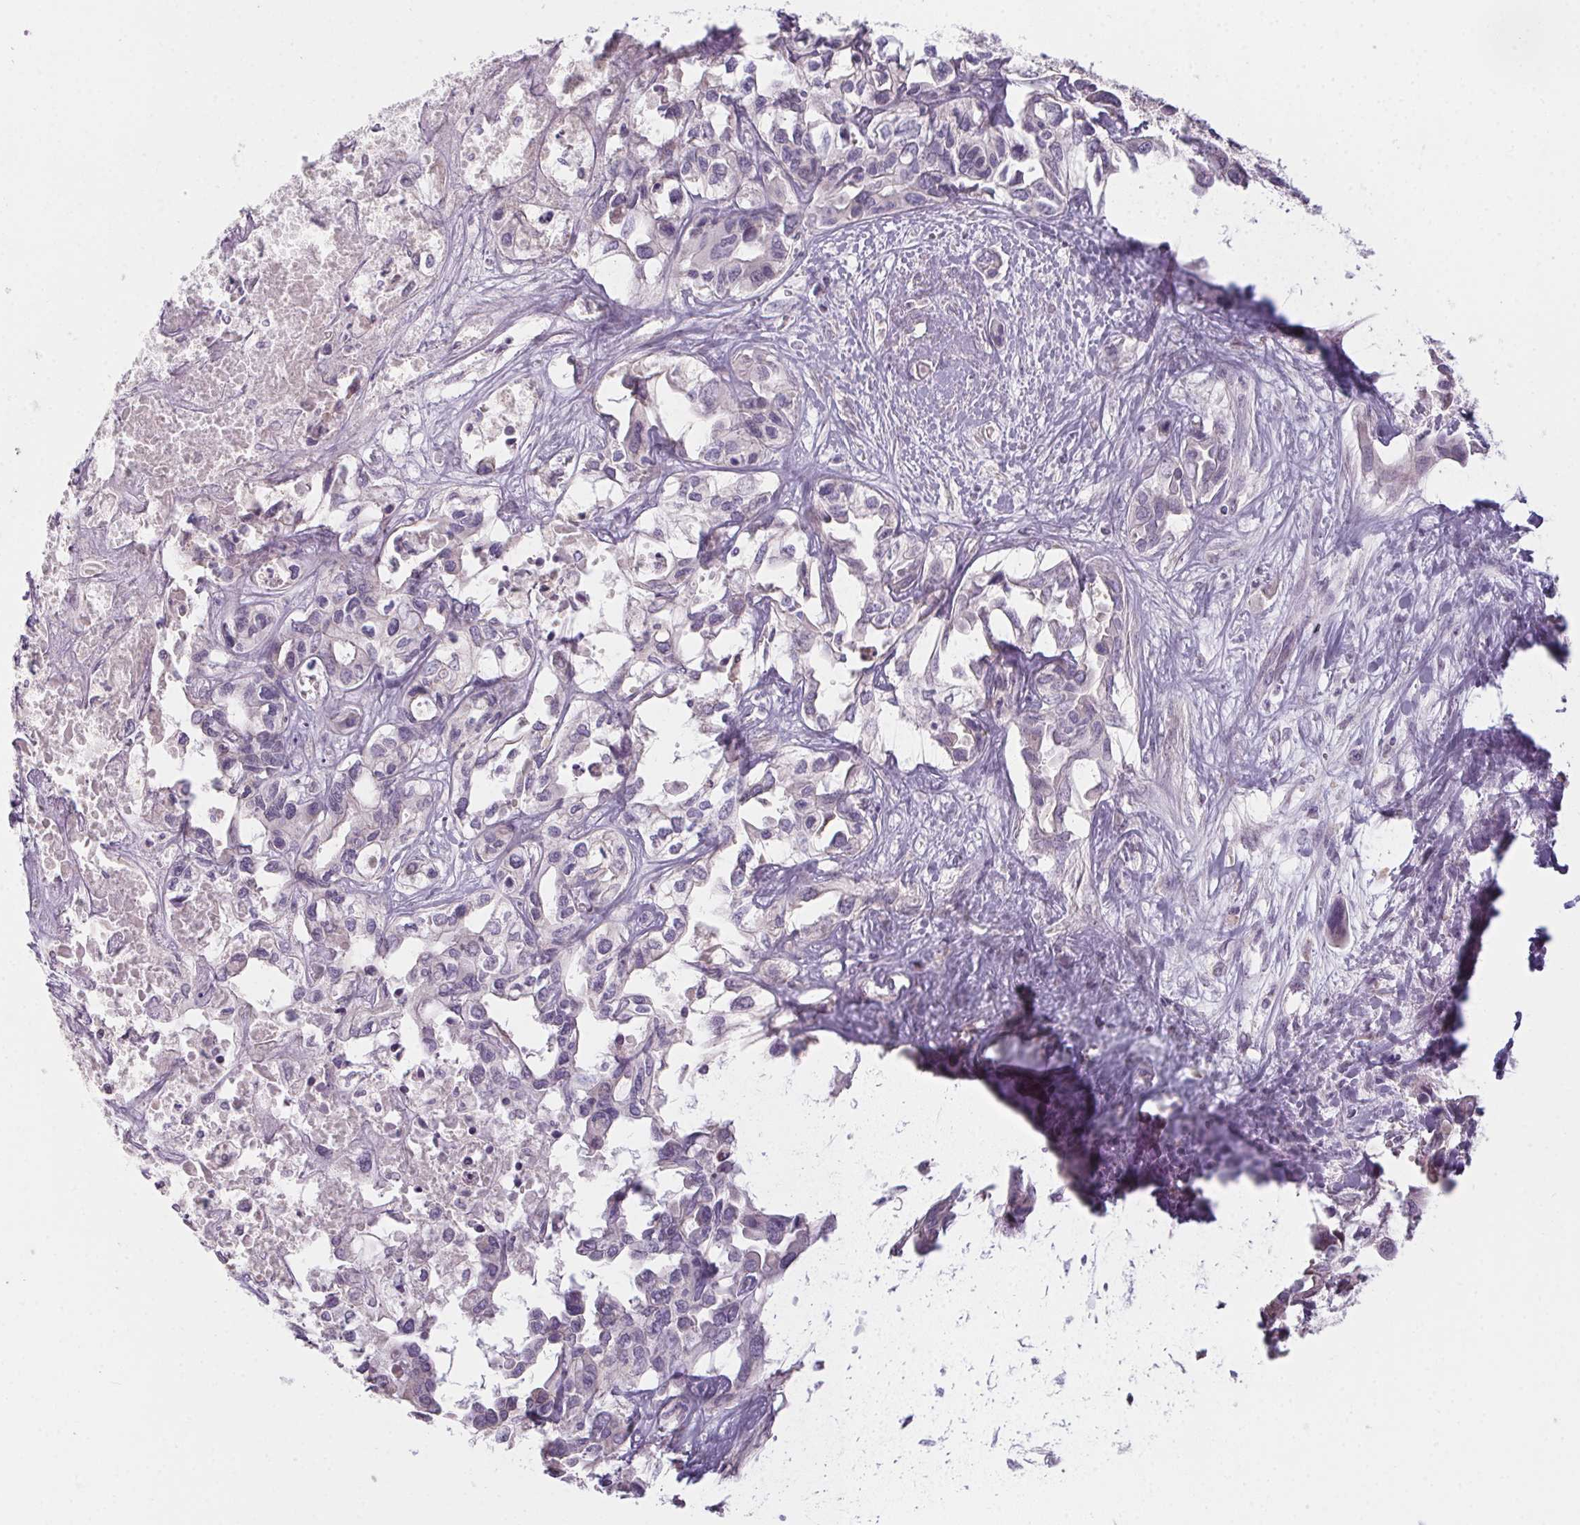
{"staining": {"intensity": "negative", "quantity": "none", "location": "none"}, "tissue": "liver cancer", "cell_type": "Tumor cells", "image_type": "cancer", "snomed": [{"axis": "morphology", "description": "Cholangiocarcinoma"}, {"axis": "topography", "description": "Liver"}], "caption": "IHC photomicrograph of human liver cancer (cholangiocarcinoma) stained for a protein (brown), which exhibits no staining in tumor cells.", "gene": "CTCFL", "patient": {"sex": "female", "age": 64}}